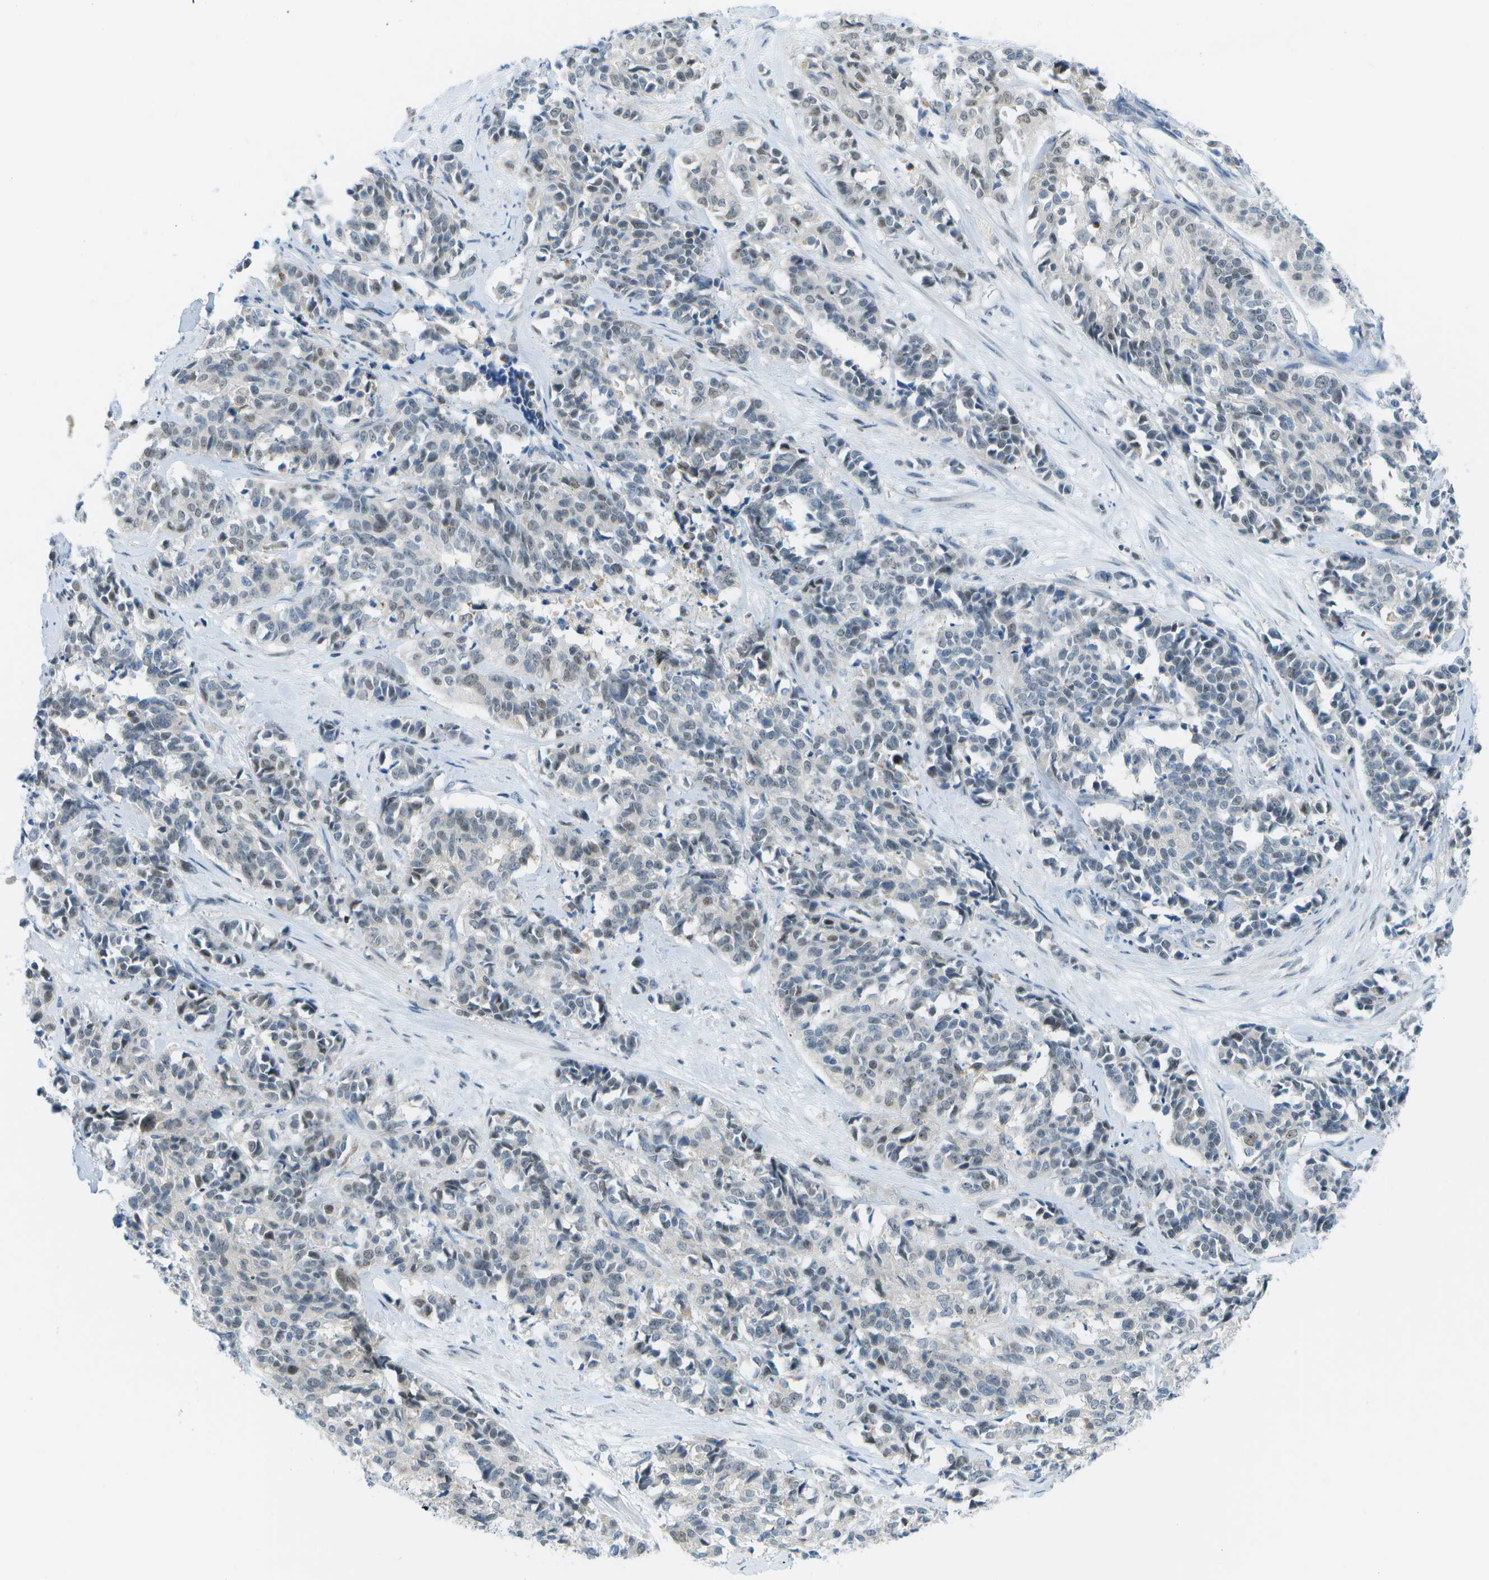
{"staining": {"intensity": "weak", "quantity": "25%-75%", "location": "nuclear"}, "tissue": "cervical cancer", "cell_type": "Tumor cells", "image_type": "cancer", "snomed": [{"axis": "morphology", "description": "Squamous cell carcinoma, NOS"}, {"axis": "topography", "description": "Cervix"}], "caption": "Protein staining displays weak nuclear positivity in approximately 25%-75% of tumor cells in cervical cancer. Nuclei are stained in blue.", "gene": "PITHD1", "patient": {"sex": "female", "age": 35}}